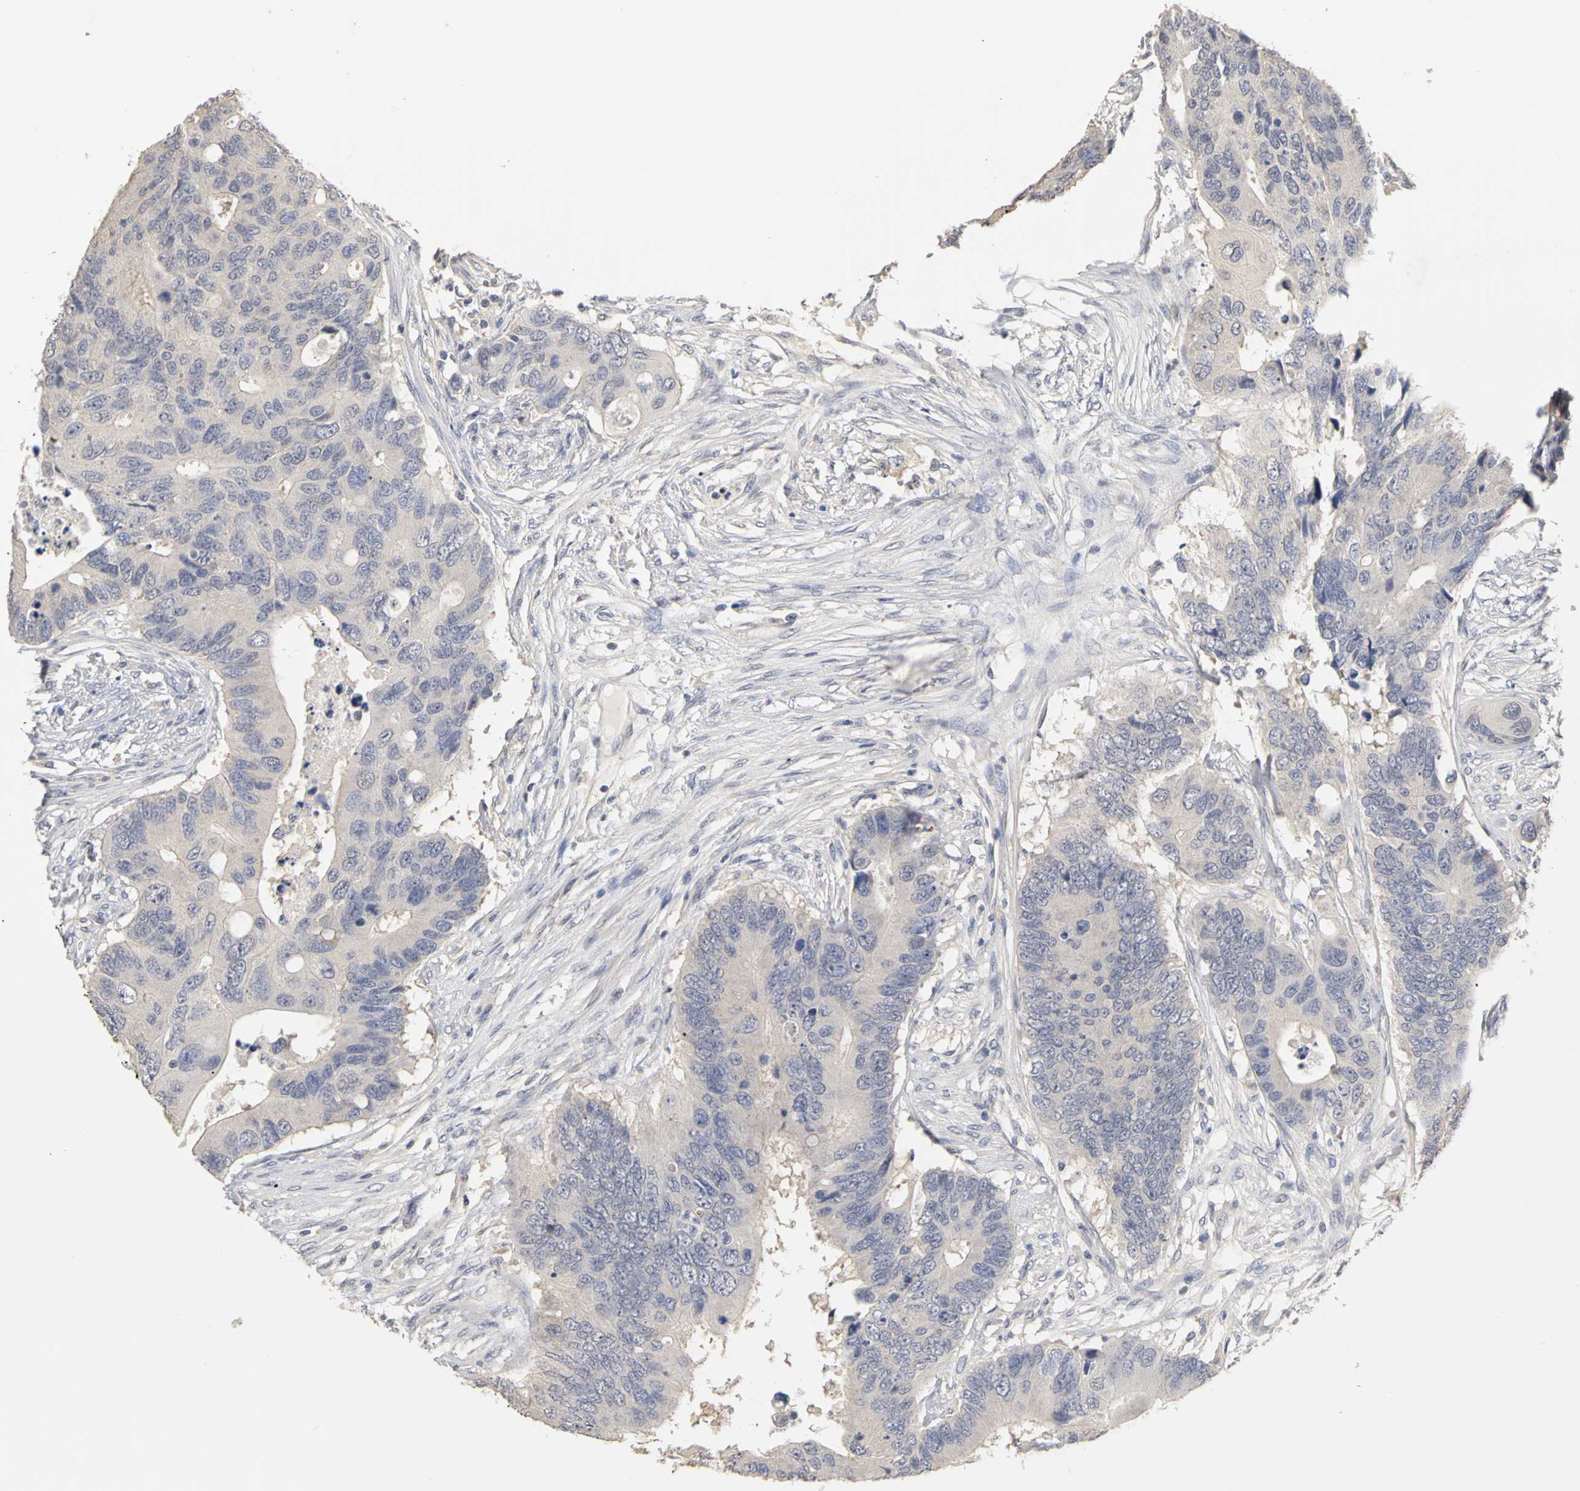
{"staining": {"intensity": "negative", "quantity": "none", "location": "none"}, "tissue": "colorectal cancer", "cell_type": "Tumor cells", "image_type": "cancer", "snomed": [{"axis": "morphology", "description": "Adenocarcinoma, NOS"}, {"axis": "topography", "description": "Colon"}], "caption": "A micrograph of colorectal adenocarcinoma stained for a protein exhibits no brown staining in tumor cells.", "gene": "PGR", "patient": {"sex": "male", "age": 71}}